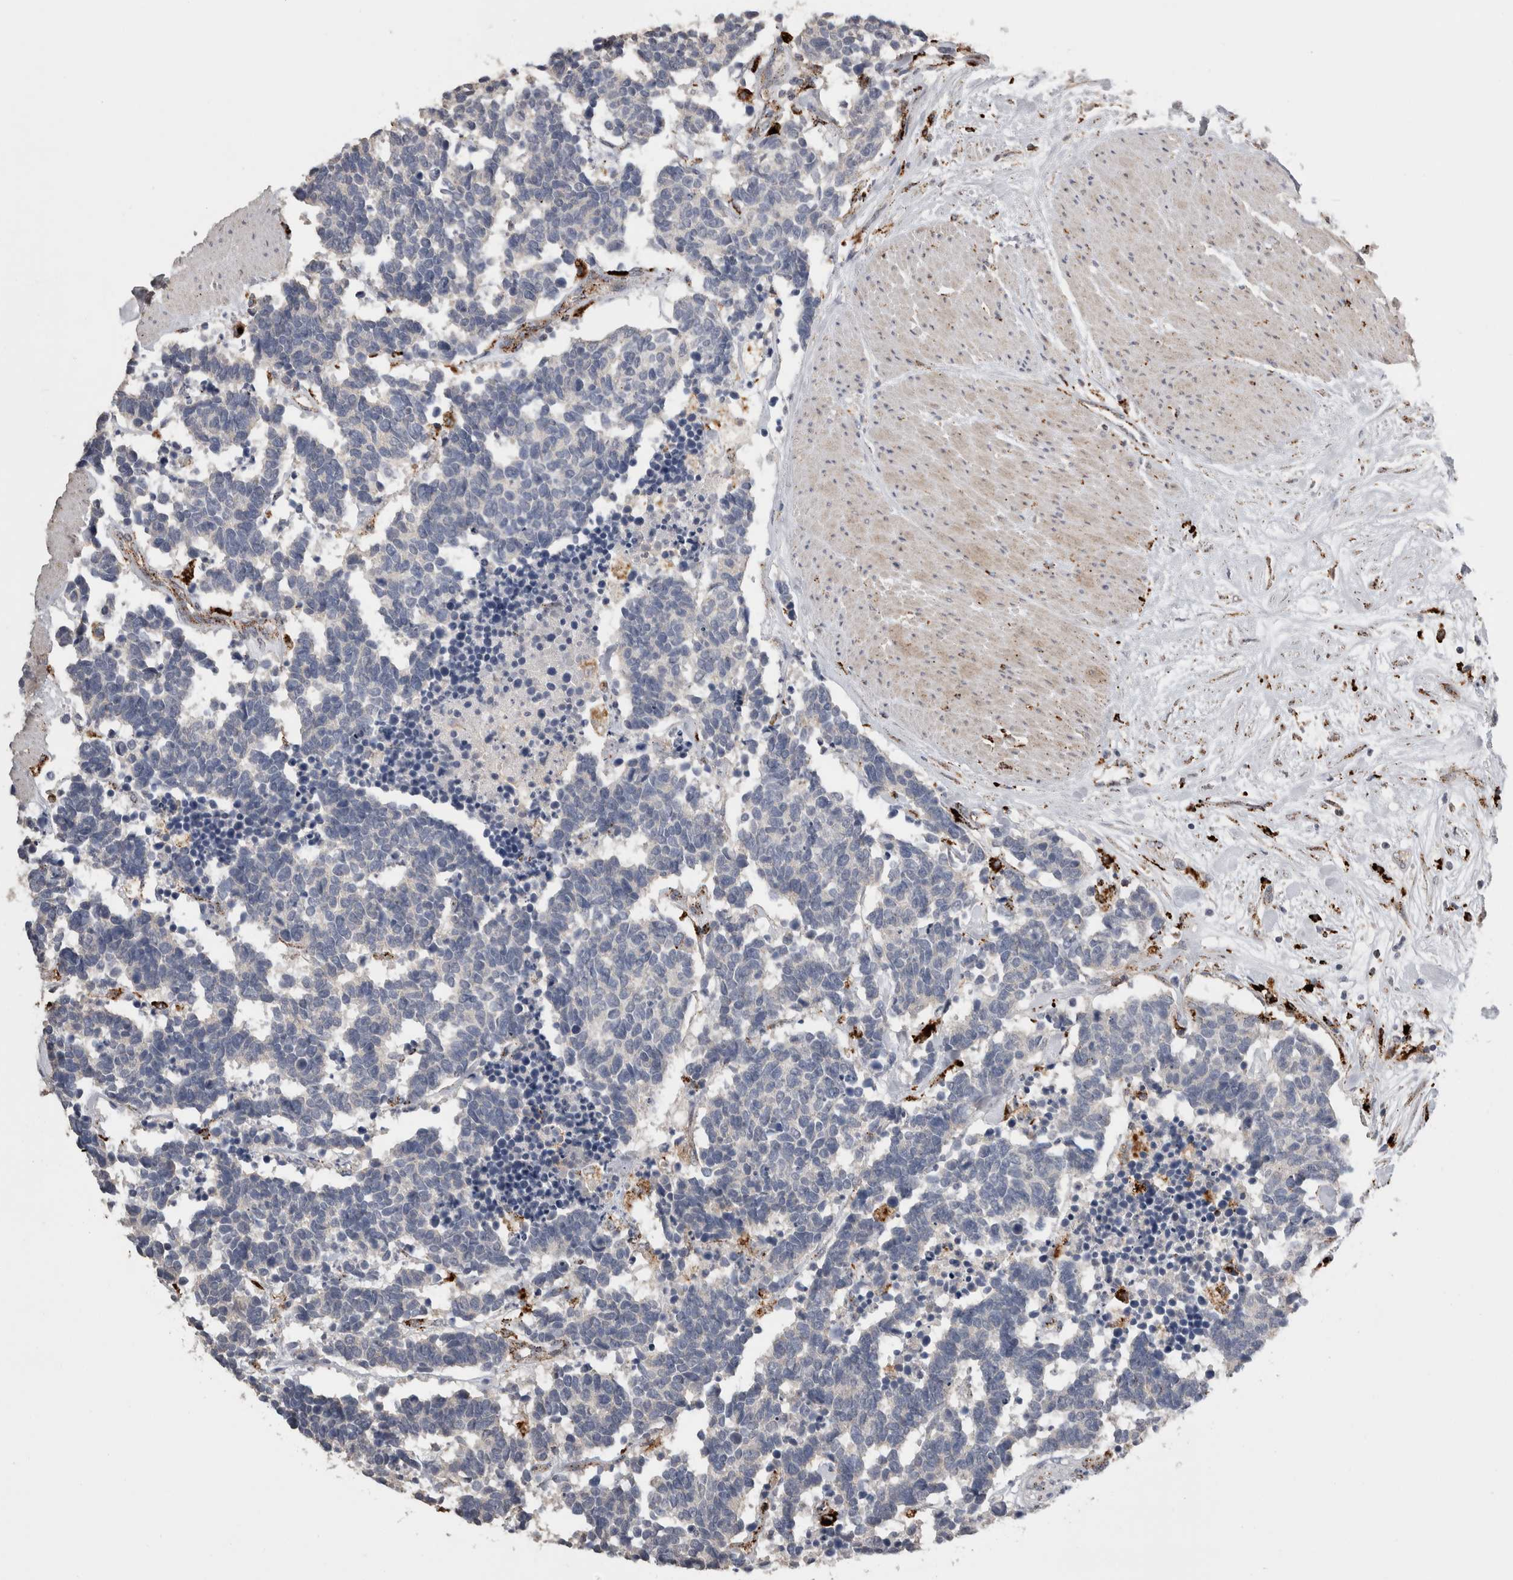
{"staining": {"intensity": "negative", "quantity": "none", "location": "none"}, "tissue": "carcinoid", "cell_type": "Tumor cells", "image_type": "cancer", "snomed": [{"axis": "morphology", "description": "Carcinoma, NOS"}, {"axis": "morphology", "description": "Carcinoid, malignant, NOS"}, {"axis": "topography", "description": "Urinary bladder"}], "caption": "High power microscopy histopathology image of an immunohistochemistry micrograph of carcinoid, revealing no significant staining in tumor cells.", "gene": "CTSZ", "patient": {"sex": "male", "age": 57}}